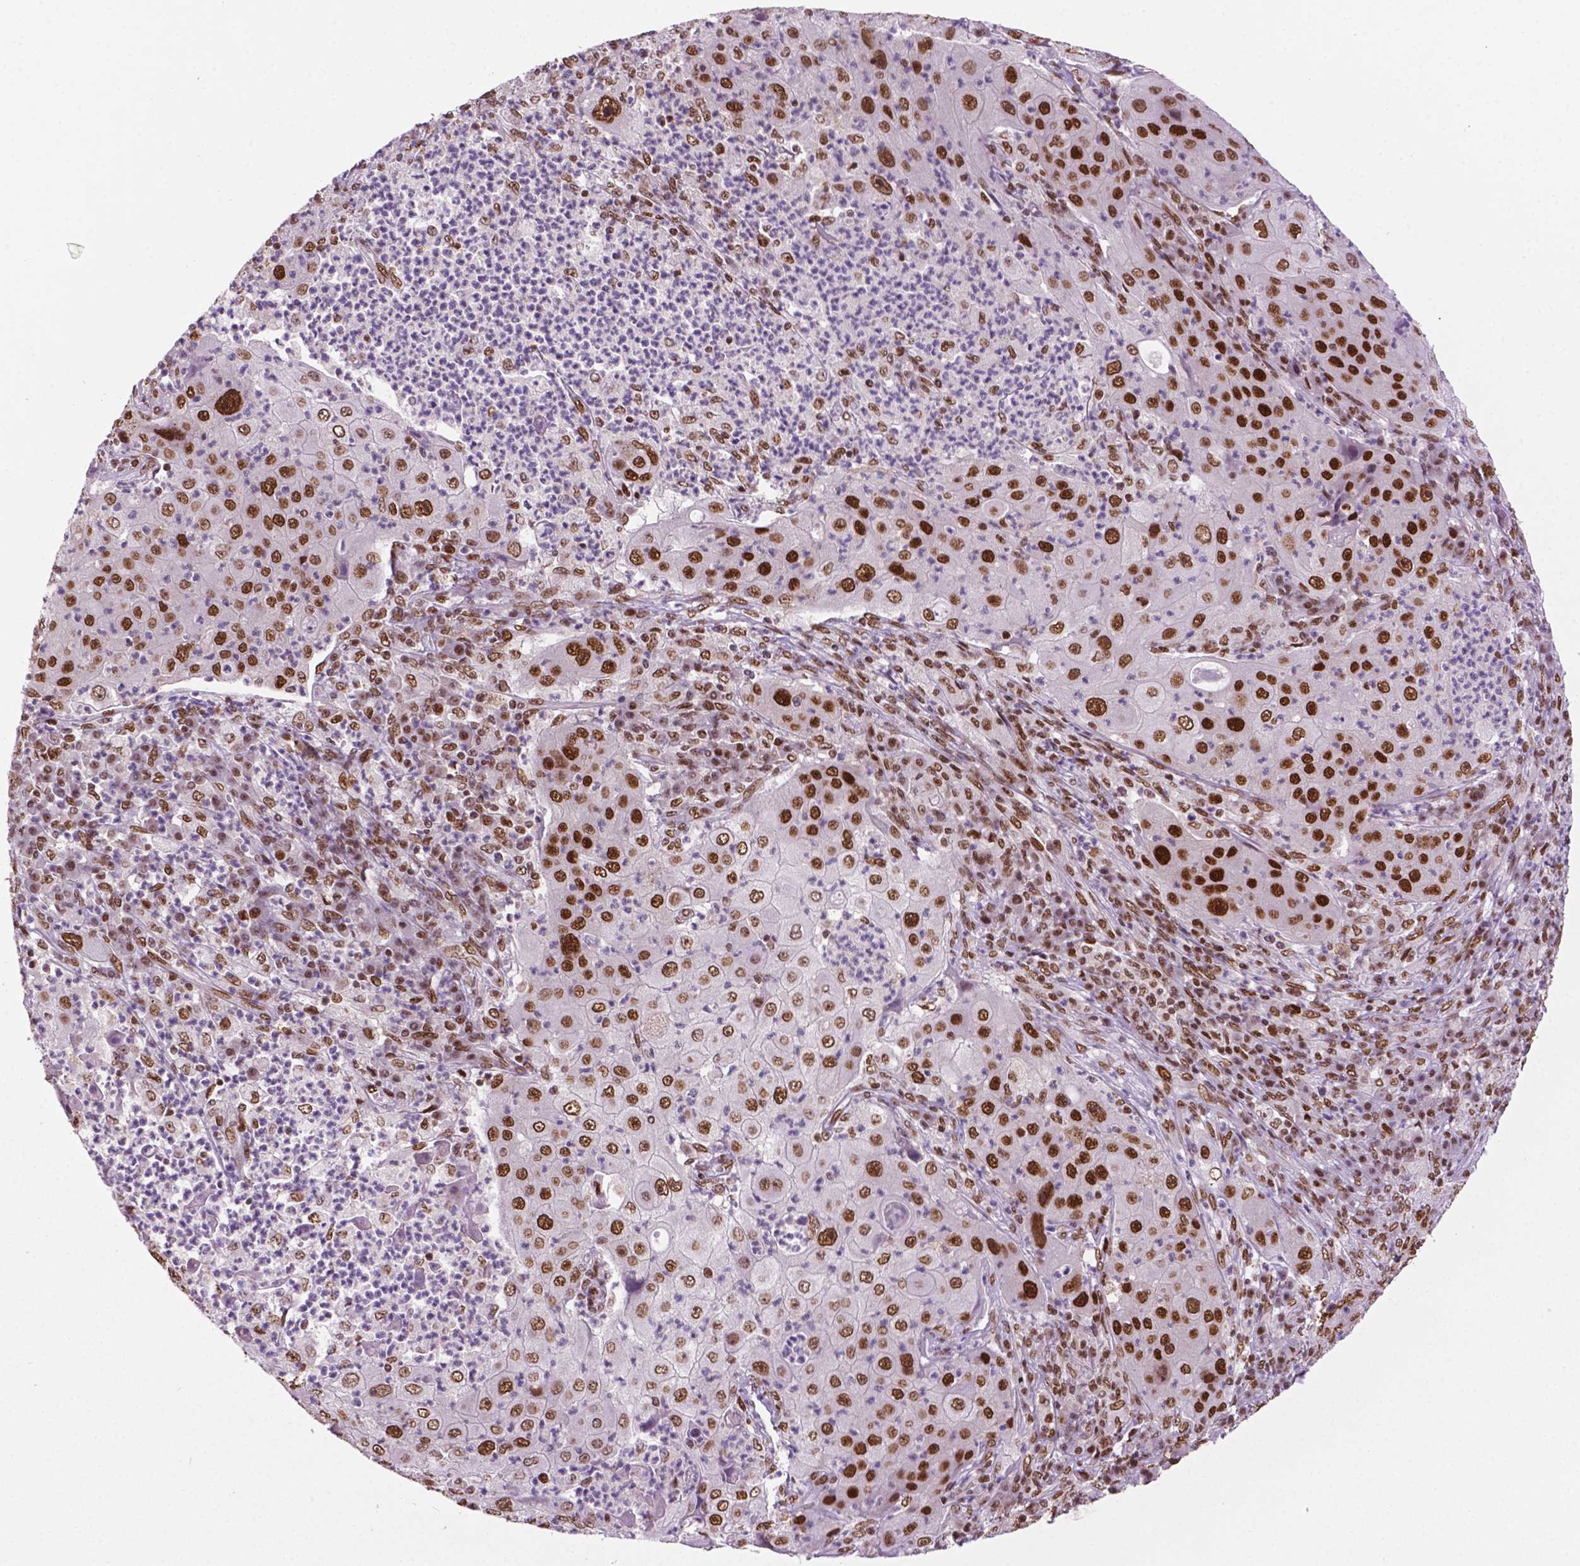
{"staining": {"intensity": "strong", "quantity": "<25%", "location": "nuclear"}, "tissue": "lung cancer", "cell_type": "Tumor cells", "image_type": "cancer", "snomed": [{"axis": "morphology", "description": "Squamous cell carcinoma, NOS"}, {"axis": "topography", "description": "Lung"}], "caption": "The image shows staining of lung cancer, revealing strong nuclear protein staining (brown color) within tumor cells.", "gene": "MLH1", "patient": {"sex": "female", "age": 59}}